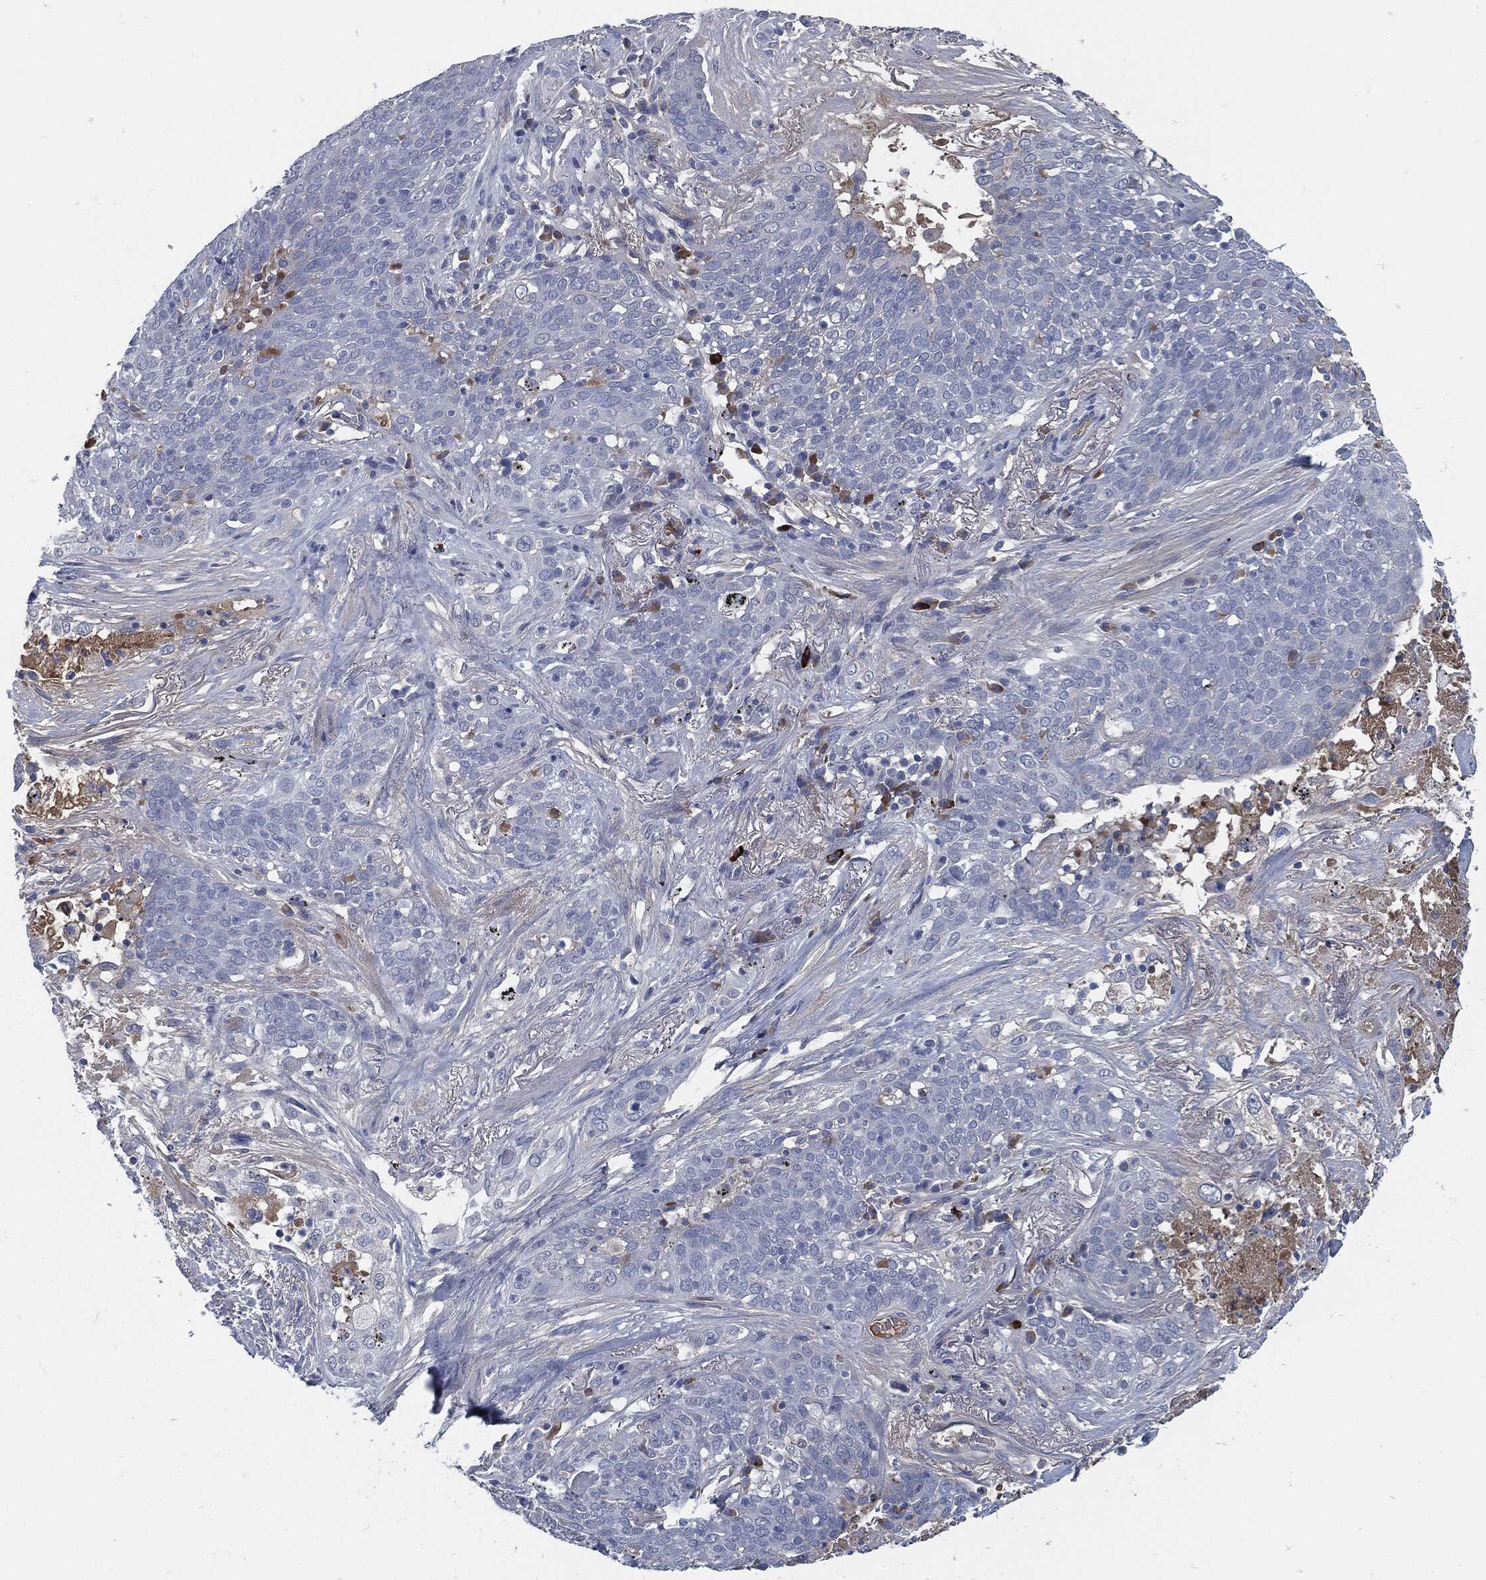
{"staining": {"intensity": "negative", "quantity": "none", "location": "none"}, "tissue": "lung cancer", "cell_type": "Tumor cells", "image_type": "cancer", "snomed": [{"axis": "morphology", "description": "Squamous cell carcinoma, NOS"}, {"axis": "topography", "description": "Lung"}], "caption": "This is an immunohistochemistry photomicrograph of human lung cancer (squamous cell carcinoma). There is no staining in tumor cells.", "gene": "MST1", "patient": {"sex": "male", "age": 82}}